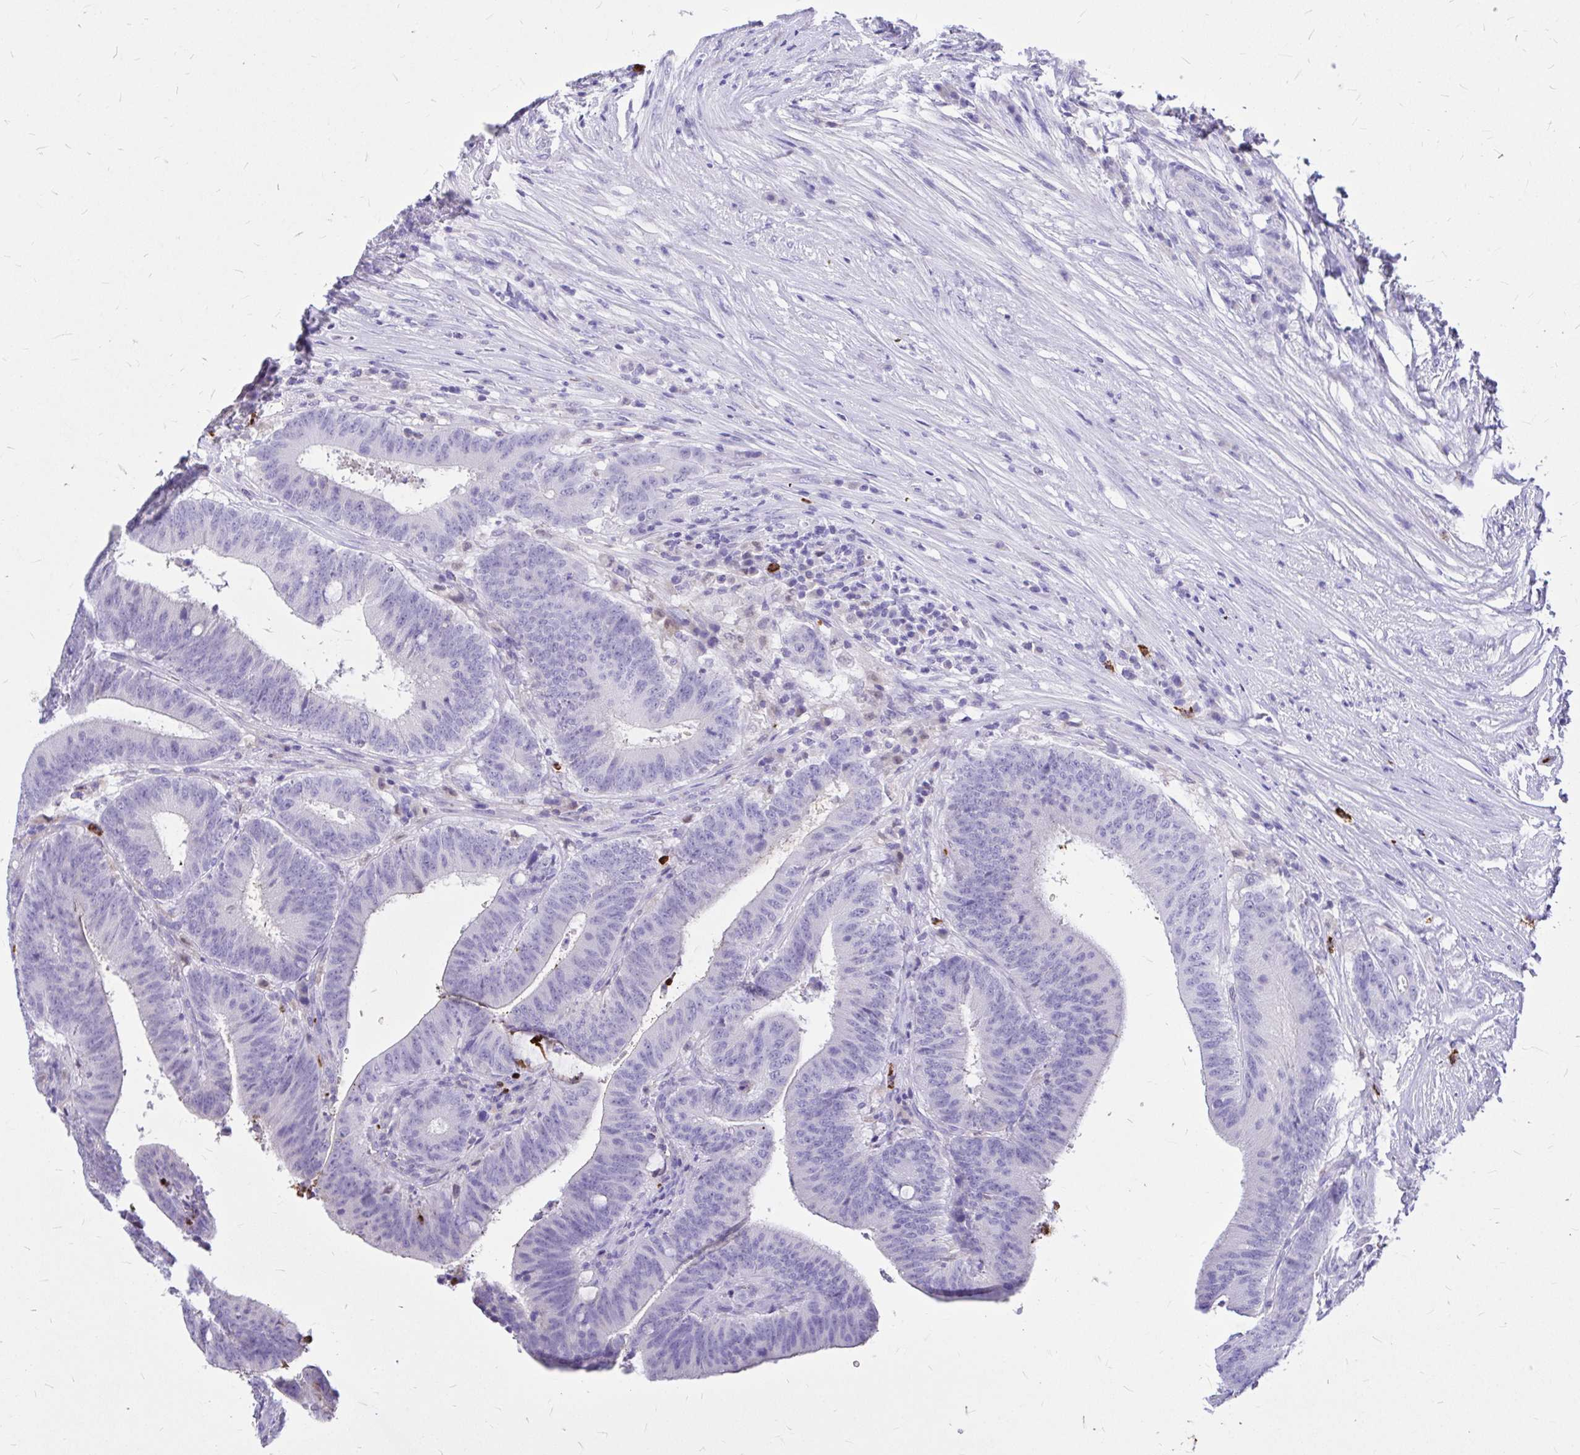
{"staining": {"intensity": "negative", "quantity": "none", "location": "none"}, "tissue": "colorectal cancer", "cell_type": "Tumor cells", "image_type": "cancer", "snomed": [{"axis": "morphology", "description": "Adenocarcinoma, NOS"}, {"axis": "topography", "description": "Colon"}], "caption": "Colorectal cancer was stained to show a protein in brown. There is no significant expression in tumor cells.", "gene": "CLEC1B", "patient": {"sex": "female", "age": 43}}